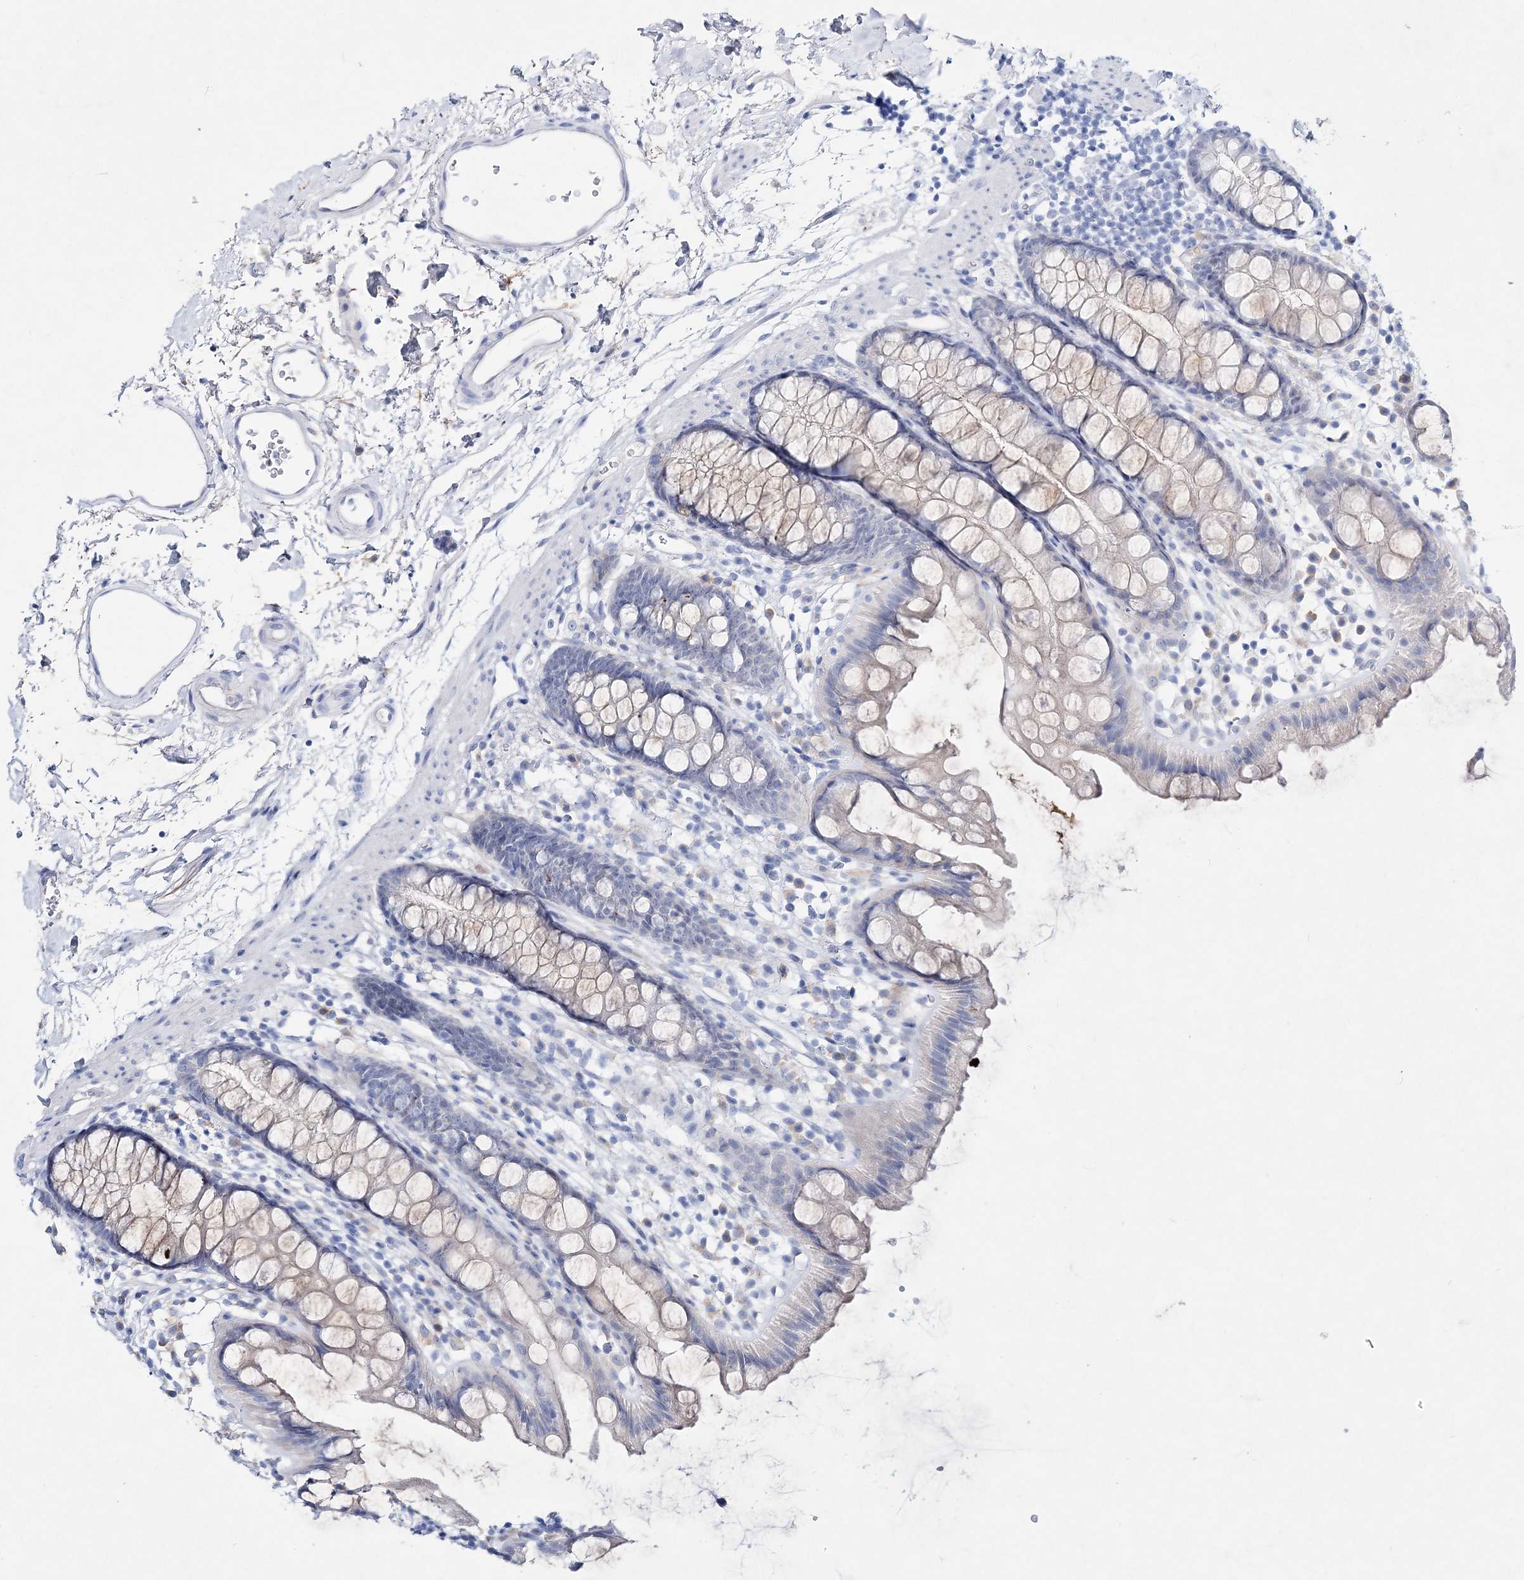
{"staining": {"intensity": "weak", "quantity": "<25%", "location": "cytoplasmic/membranous"}, "tissue": "rectum", "cell_type": "Glandular cells", "image_type": "normal", "snomed": [{"axis": "morphology", "description": "Normal tissue, NOS"}, {"axis": "topography", "description": "Rectum"}], "caption": "Immunohistochemistry (IHC) histopathology image of benign rectum: human rectum stained with DAB shows no significant protein staining in glandular cells. (Brightfield microscopy of DAB immunohistochemistry (IHC) at high magnification).", "gene": "SPINK7", "patient": {"sex": "female", "age": 65}}